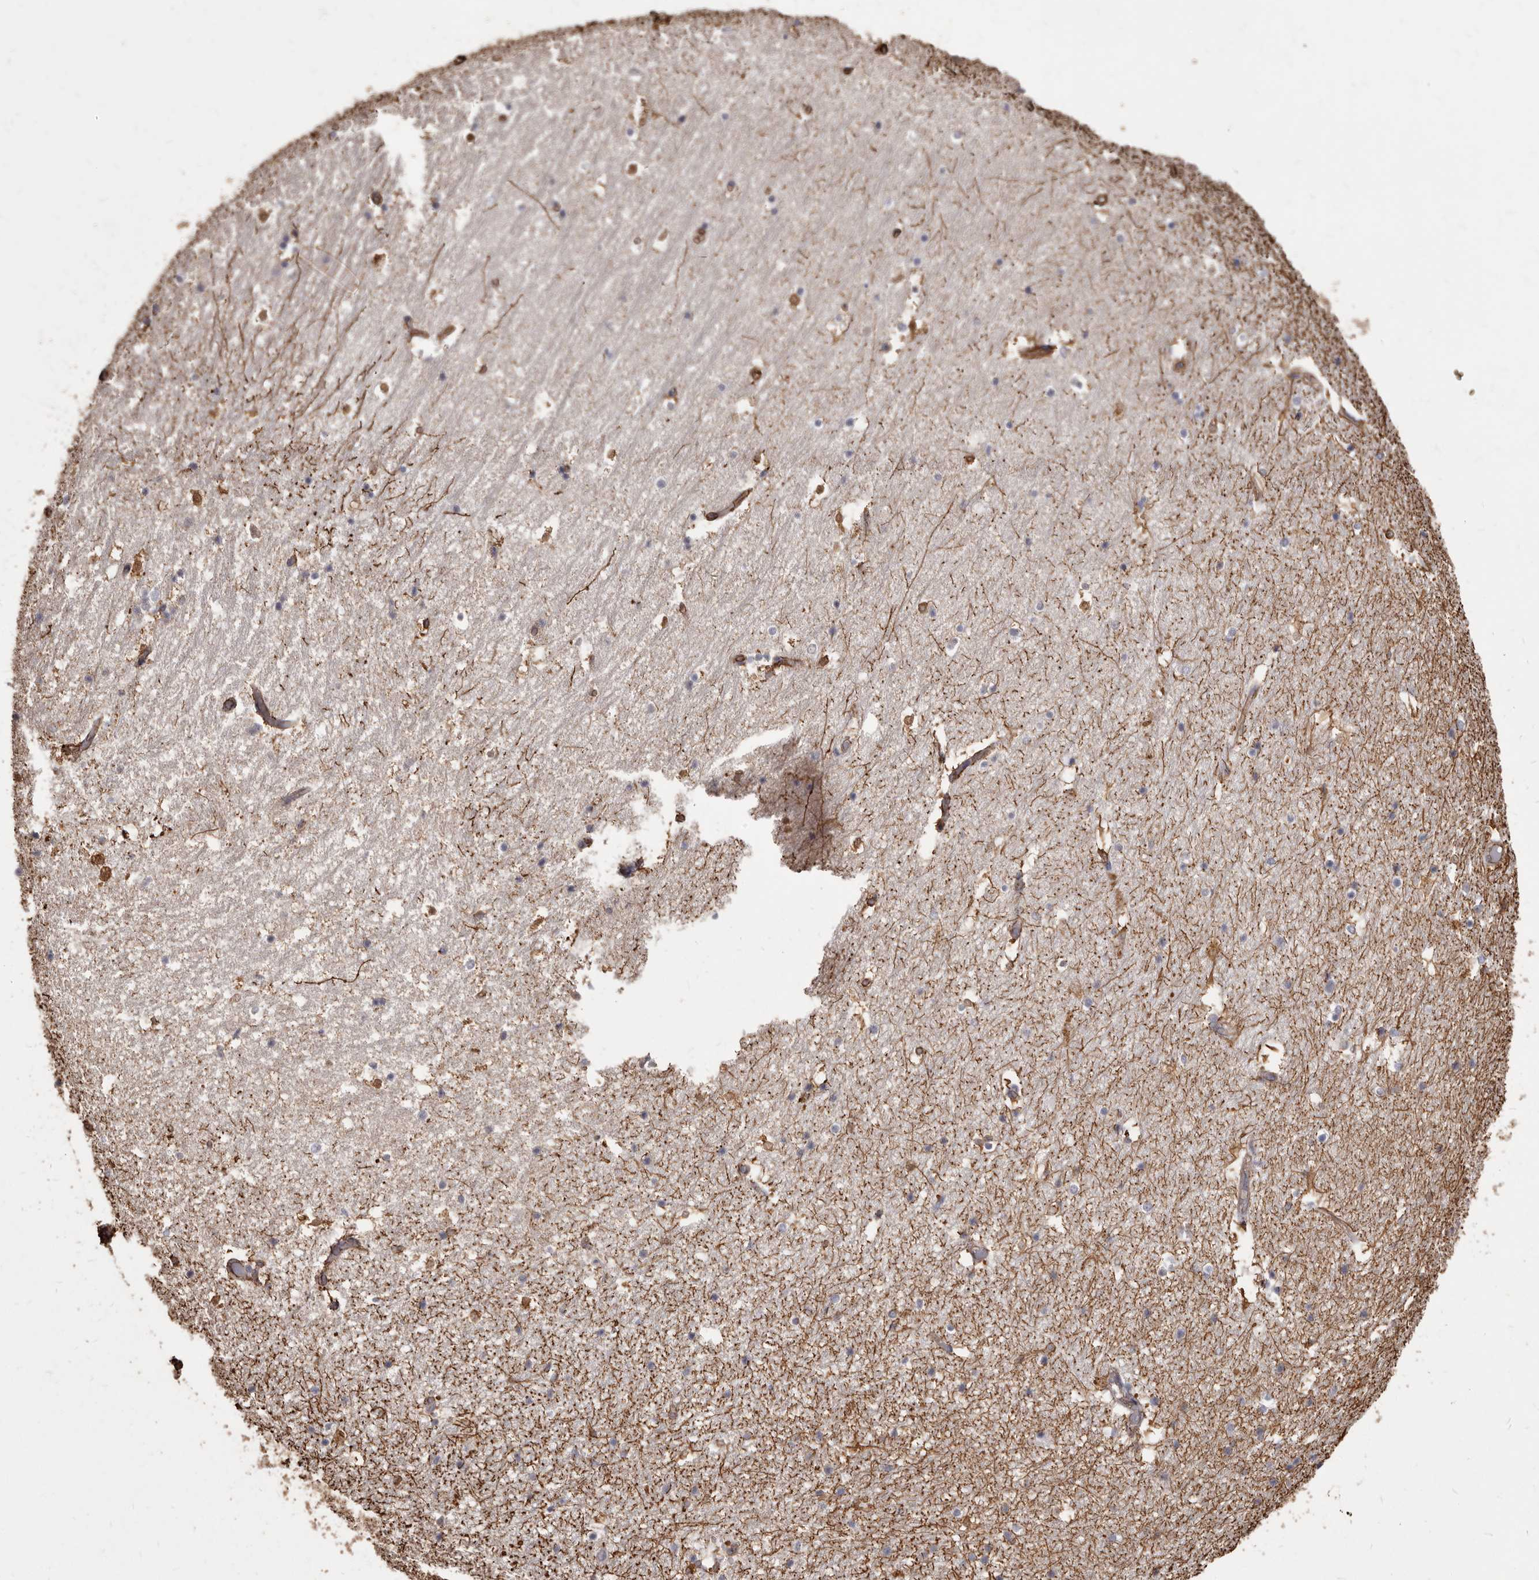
{"staining": {"intensity": "weak", "quantity": "<25%", "location": "cytoplasmic/membranous"}, "tissue": "hippocampus", "cell_type": "Glial cells", "image_type": "normal", "snomed": [{"axis": "morphology", "description": "Normal tissue, NOS"}, {"axis": "topography", "description": "Hippocampus"}], "caption": "A high-resolution micrograph shows IHC staining of benign hippocampus, which exhibits no significant positivity in glial cells.", "gene": "MTURN", "patient": {"sex": "female", "age": 52}}